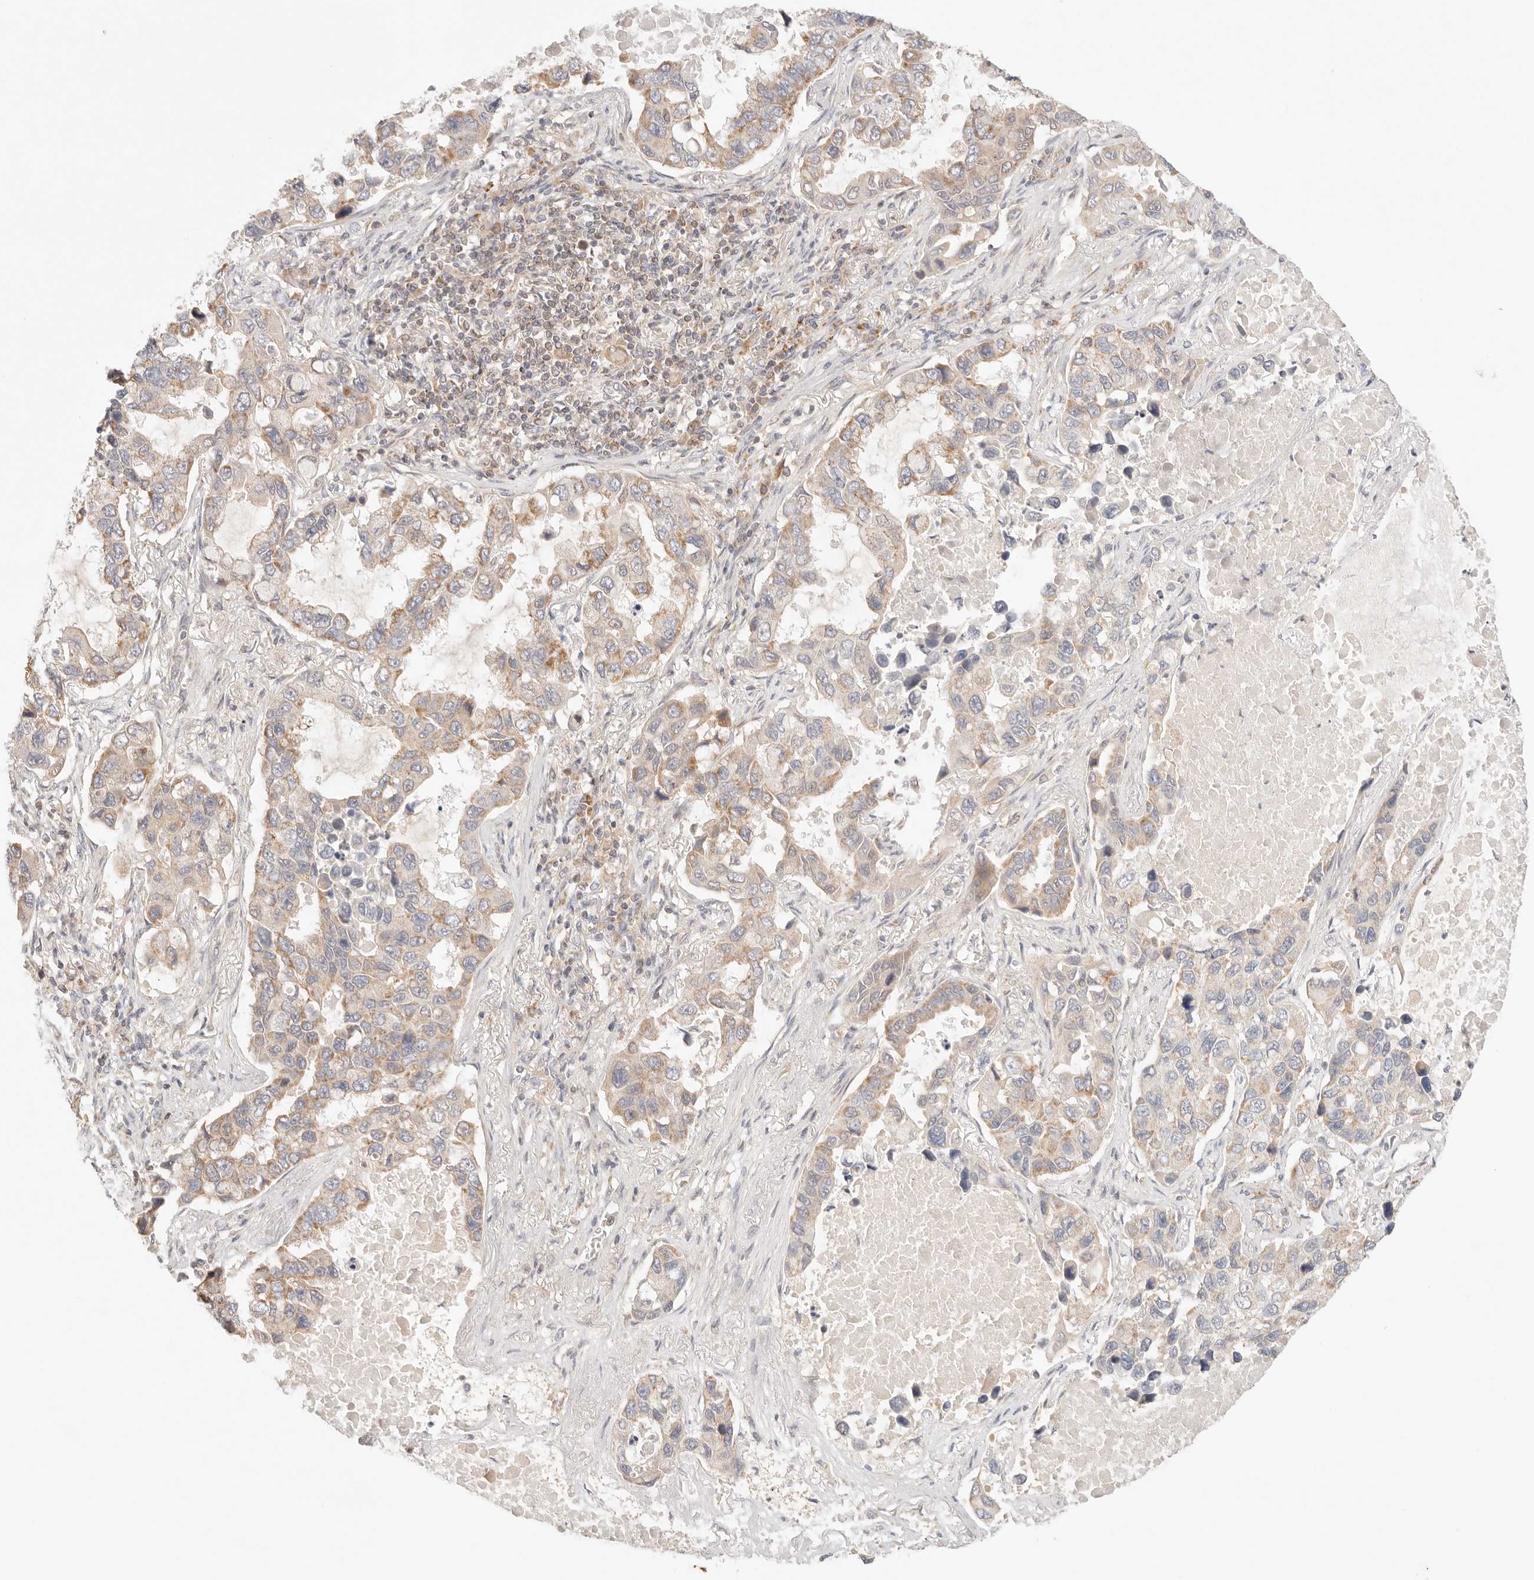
{"staining": {"intensity": "moderate", "quantity": "<25%", "location": "cytoplasmic/membranous"}, "tissue": "lung cancer", "cell_type": "Tumor cells", "image_type": "cancer", "snomed": [{"axis": "morphology", "description": "Adenocarcinoma, NOS"}, {"axis": "topography", "description": "Lung"}], "caption": "This photomicrograph exhibits immunohistochemistry staining of lung cancer, with low moderate cytoplasmic/membranous positivity in about <25% of tumor cells.", "gene": "COA6", "patient": {"sex": "male", "age": 64}}